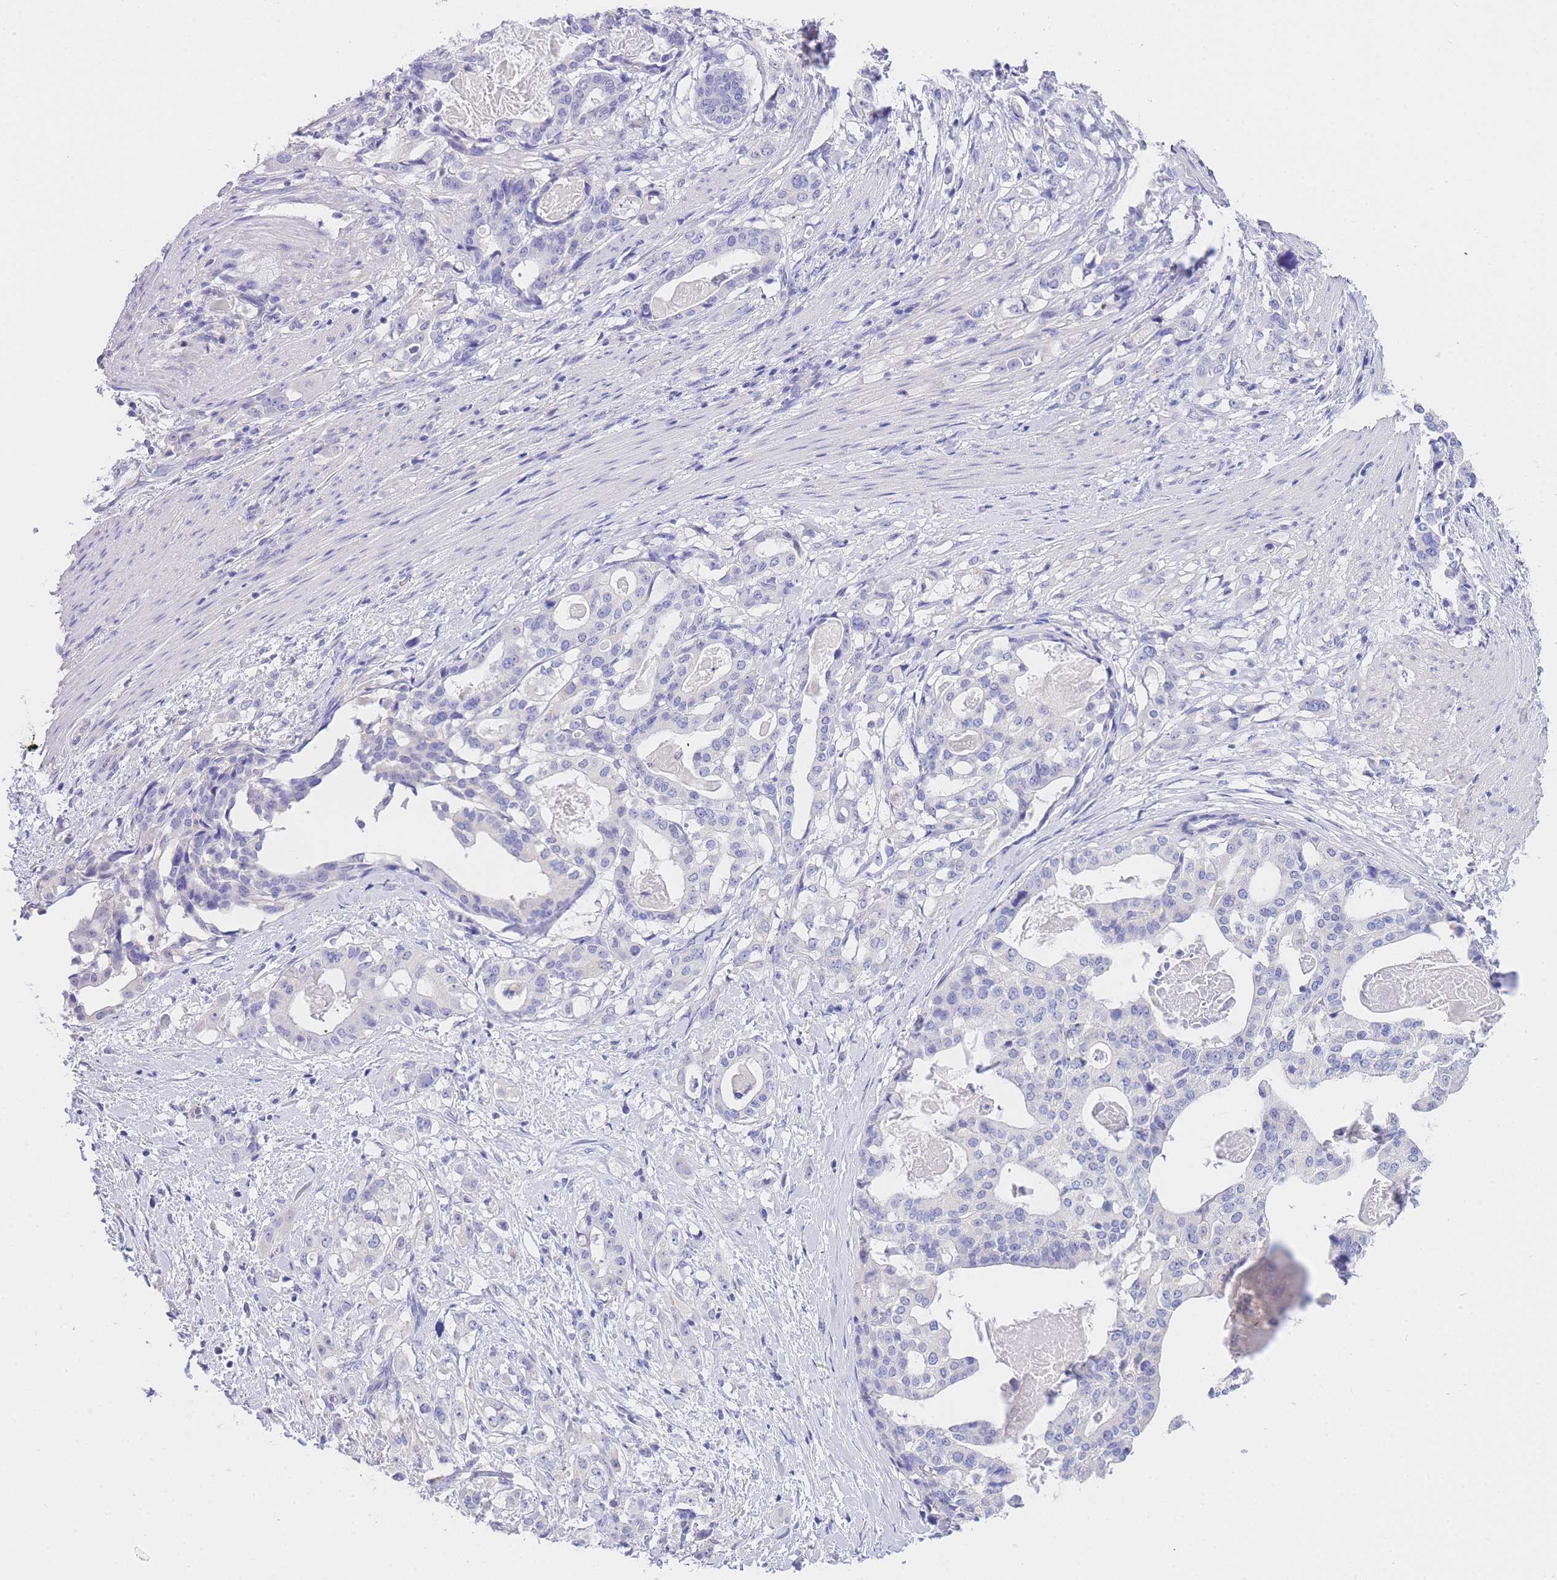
{"staining": {"intensity": "negative", "quantity": "none", "location": "none"}, "tissue": "stomach cancer", "cell_type": "Tumor cells", "image_type": "cancer", "snomed": [{"axis": "morphology", "description": "Adenocarcinoma, NOS"}, {"axis": "topography", "description": "Stomach"}], "caption": "The immunohistochemistry (IHC) histopathology image has no significant staining in tumor cells of adenocarcinoma (stomach) tissue. Brightfield microscopy of IHC stained with DAB (brown) and hematoxylin (blue), captured at high magnification.", "gene": "EPN2", "patient": {"sex": "male", "age": 48}}